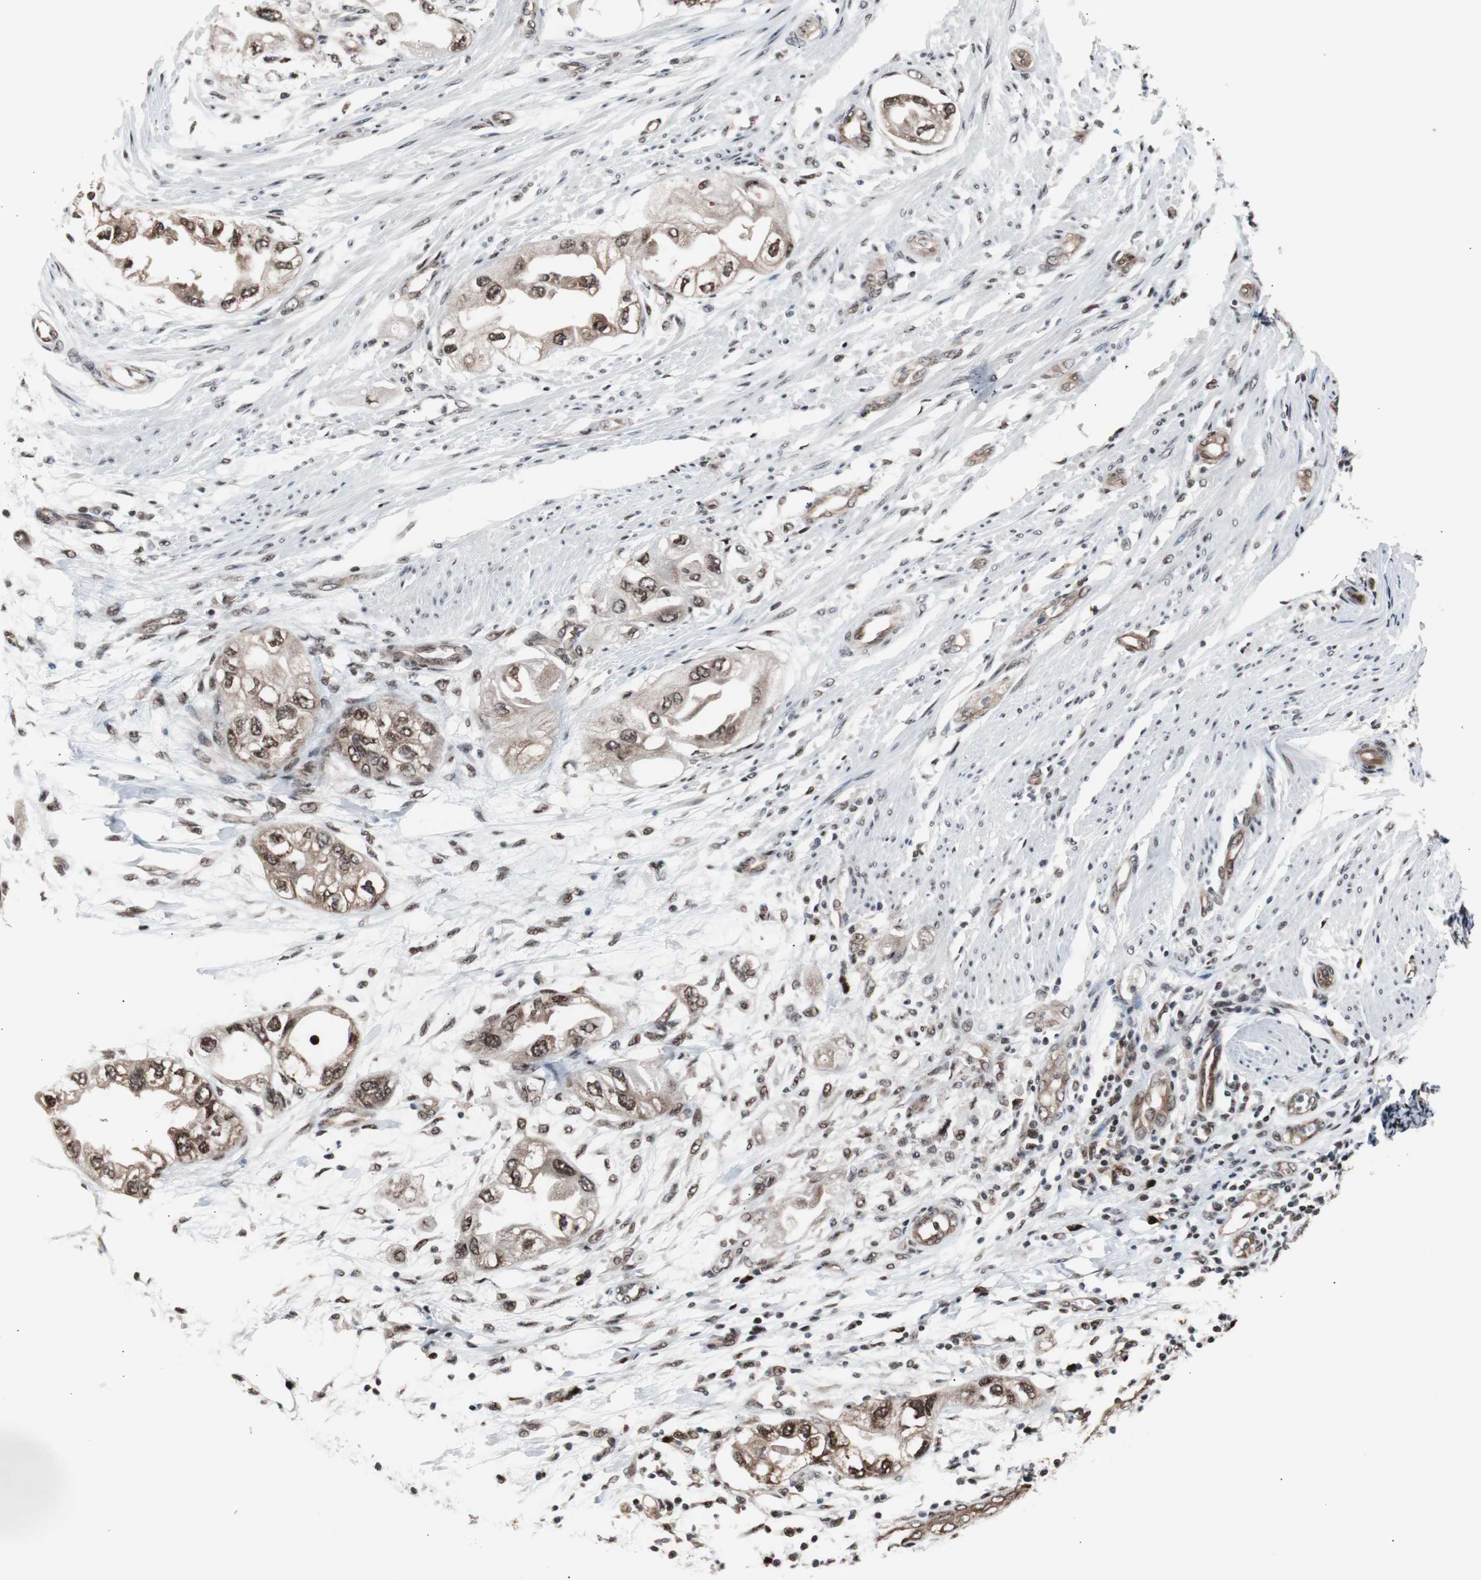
{"staining": {"intensity": "moderate", "quantity": ">75%", "location": "nuclear"}, "tissue": "endometrial cancer", "cell_type": "Tumor cells", "image_type": "cancer", "snomed": [{"axis": "morphology", "description": "Adenocarcinoma, NOS"}, {"axis": "topography", "description": "Endometrium"}], "caption": "A histopathology image of human adenocarcinoma (endometrial) stained for a protein exhibits moderate nuclear brown staining in tumor cells. The staining was performed using DAB (3,3'-diaminobenzidine) to visualize the protein expression in brown, while the nuclei were stained in blue with hematoxylin (Magnification: 20x).", "gene": "POGZ", "patient": {"sex": "female", "age": 67}}